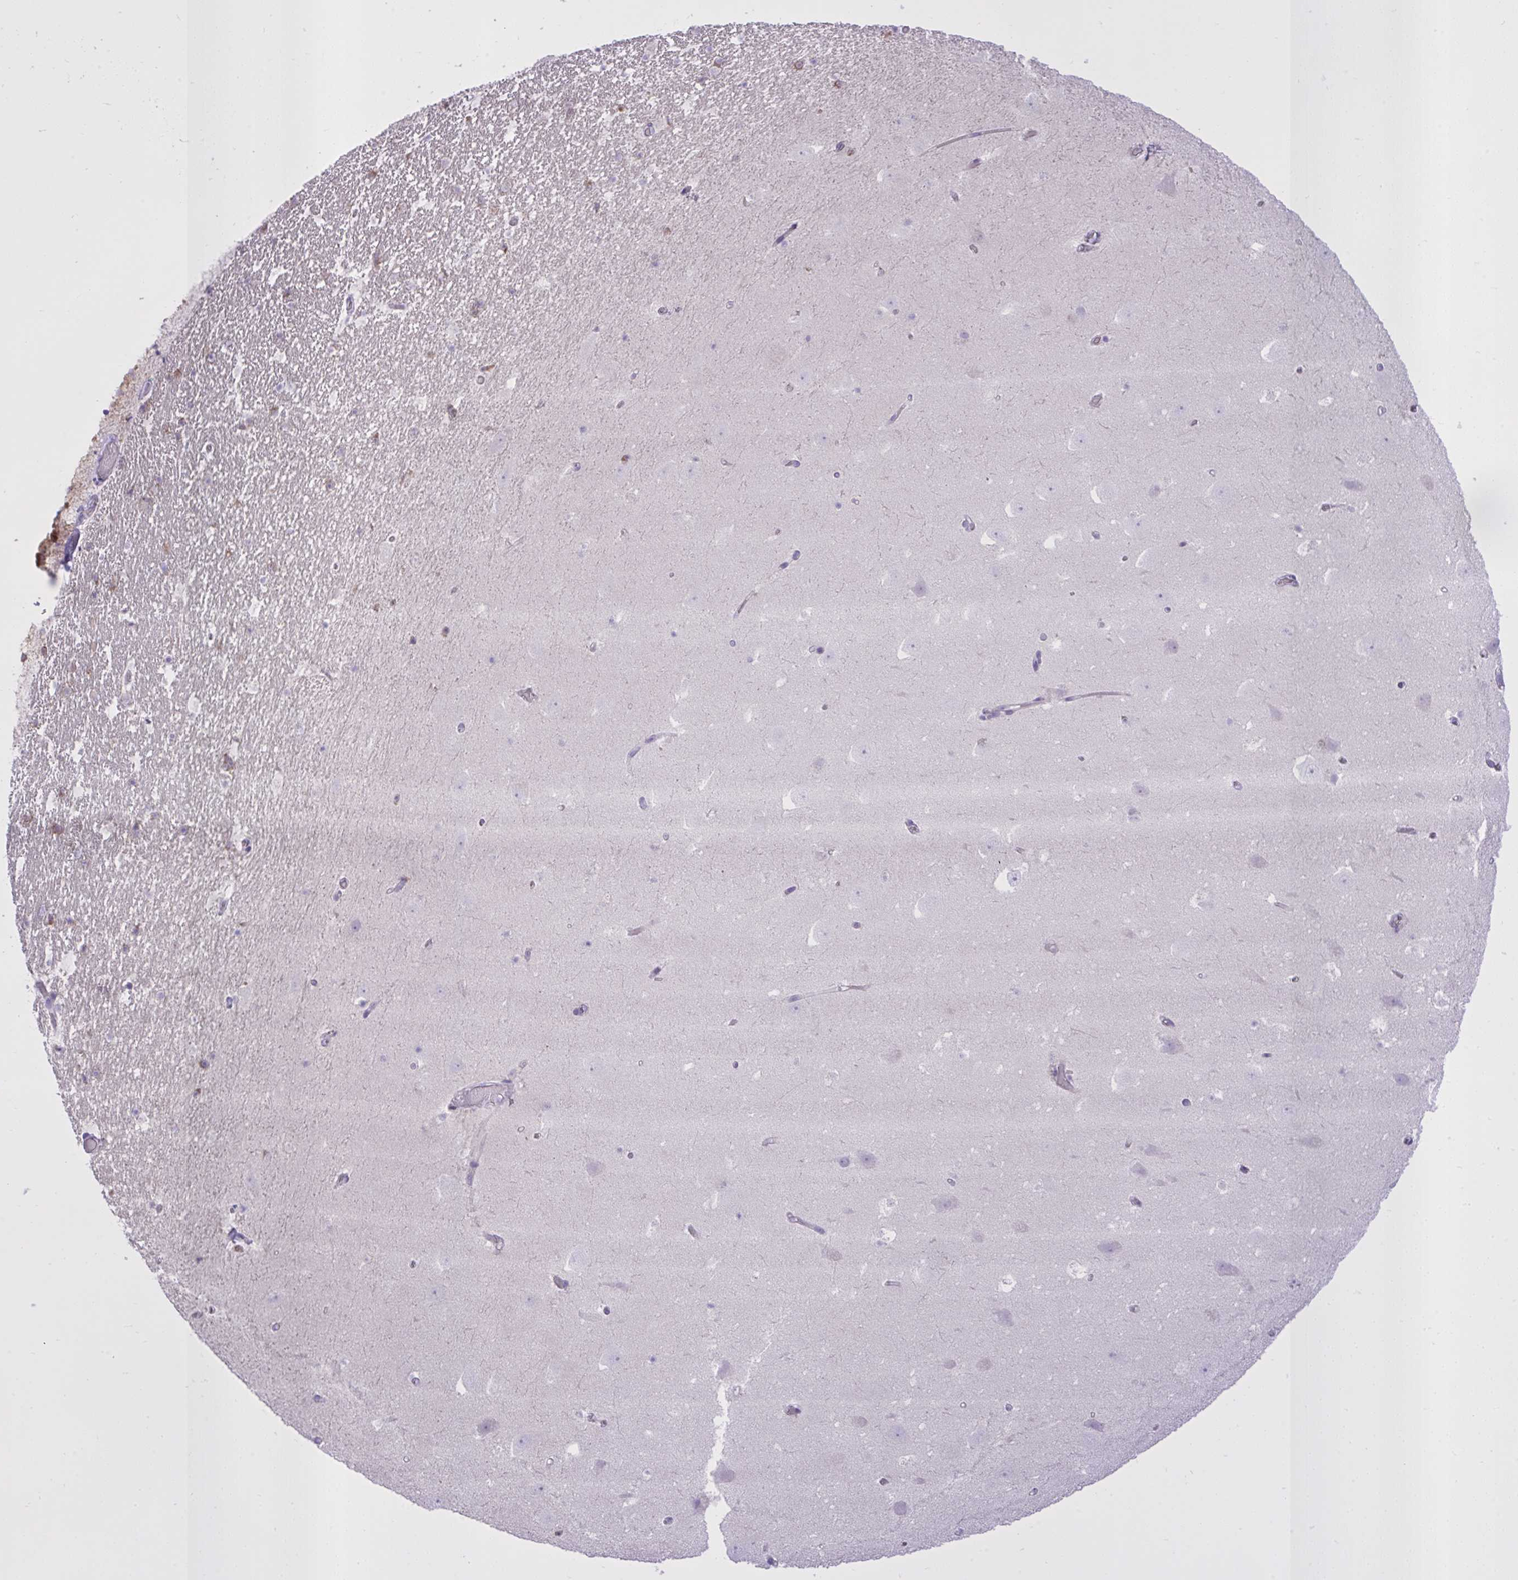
{"staining": {"intensity": "negative", "quantity": "none", "location": "none"}, "tissue": "hippocampus", "cell_type": "Glial cells", "image_type": "normal", "snomed": [{"axis": "morphology", "description": "Normal tissue, NOS"}, {"axis": "topography", "description": "Hippocampus"}], "caption": "Immunohistochemistry (IHC) of normal hippocampus reveals no expression in glial cells.", "gene": "SPAG1", "patient": {"sex": "female", "age": 42}}